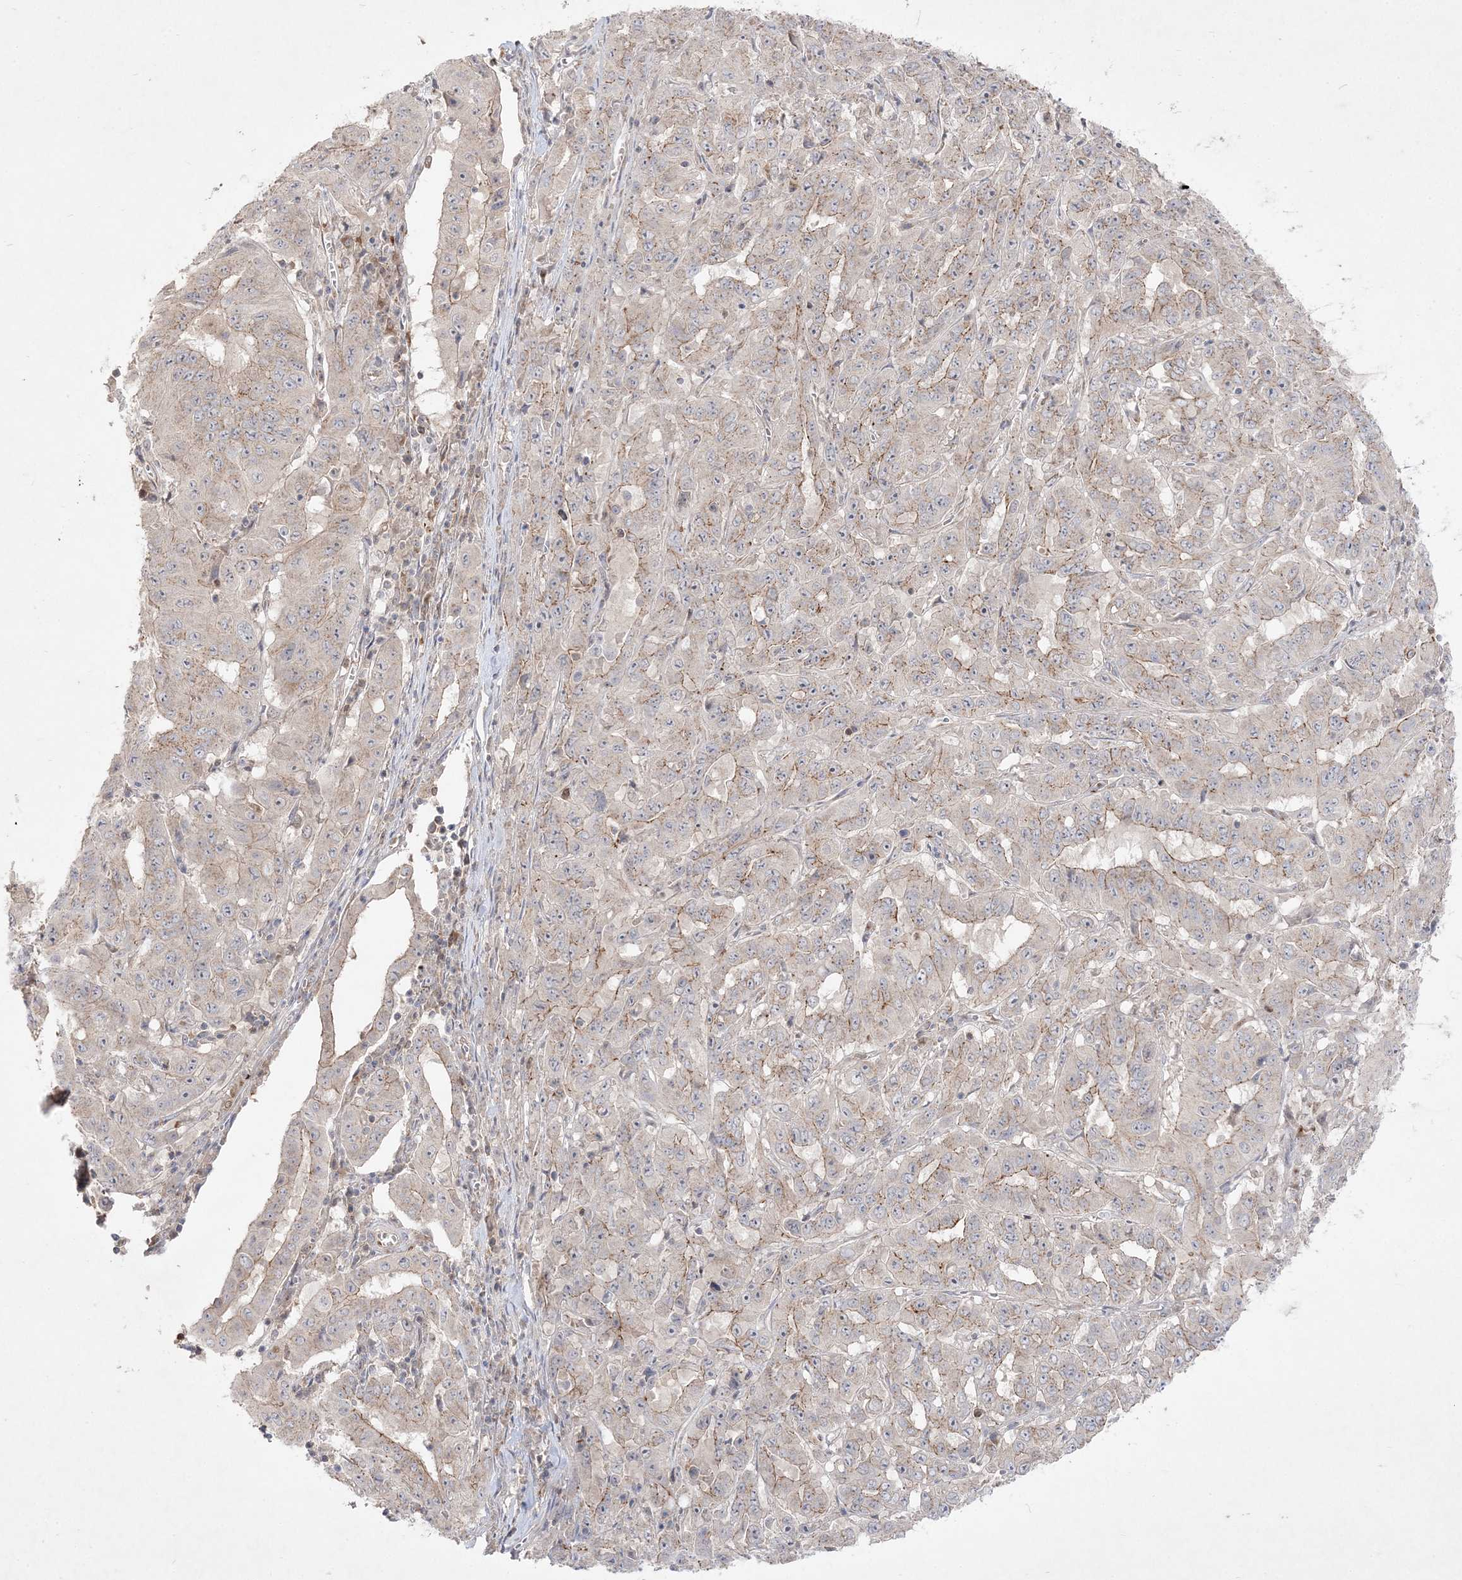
{"staining": {"intensity": "weak", "quantity": "25%-75%", "location": "cytoplasmic/membranous"}, "tissue": "pancreatic cancer", "cell_type": "Tumor cells", "image_type": "cancer", "snomed": [{"axis": "morphology", "description": "Adenocarcinoma, NOS"}, {"axis": "topography", "description": "Pancreas"}], "caption": "DAB immunohistochemical staining of human pancreatic adenocarcinoma reveals weak cytoplasmic/membranous protein positivity in about 25%-75% of tumor cells. (brown staining indicates protein expression, while blue staining denotes nuclei).", "gene": "CLNK", "patient": {"sex": "male", "age": 63}}